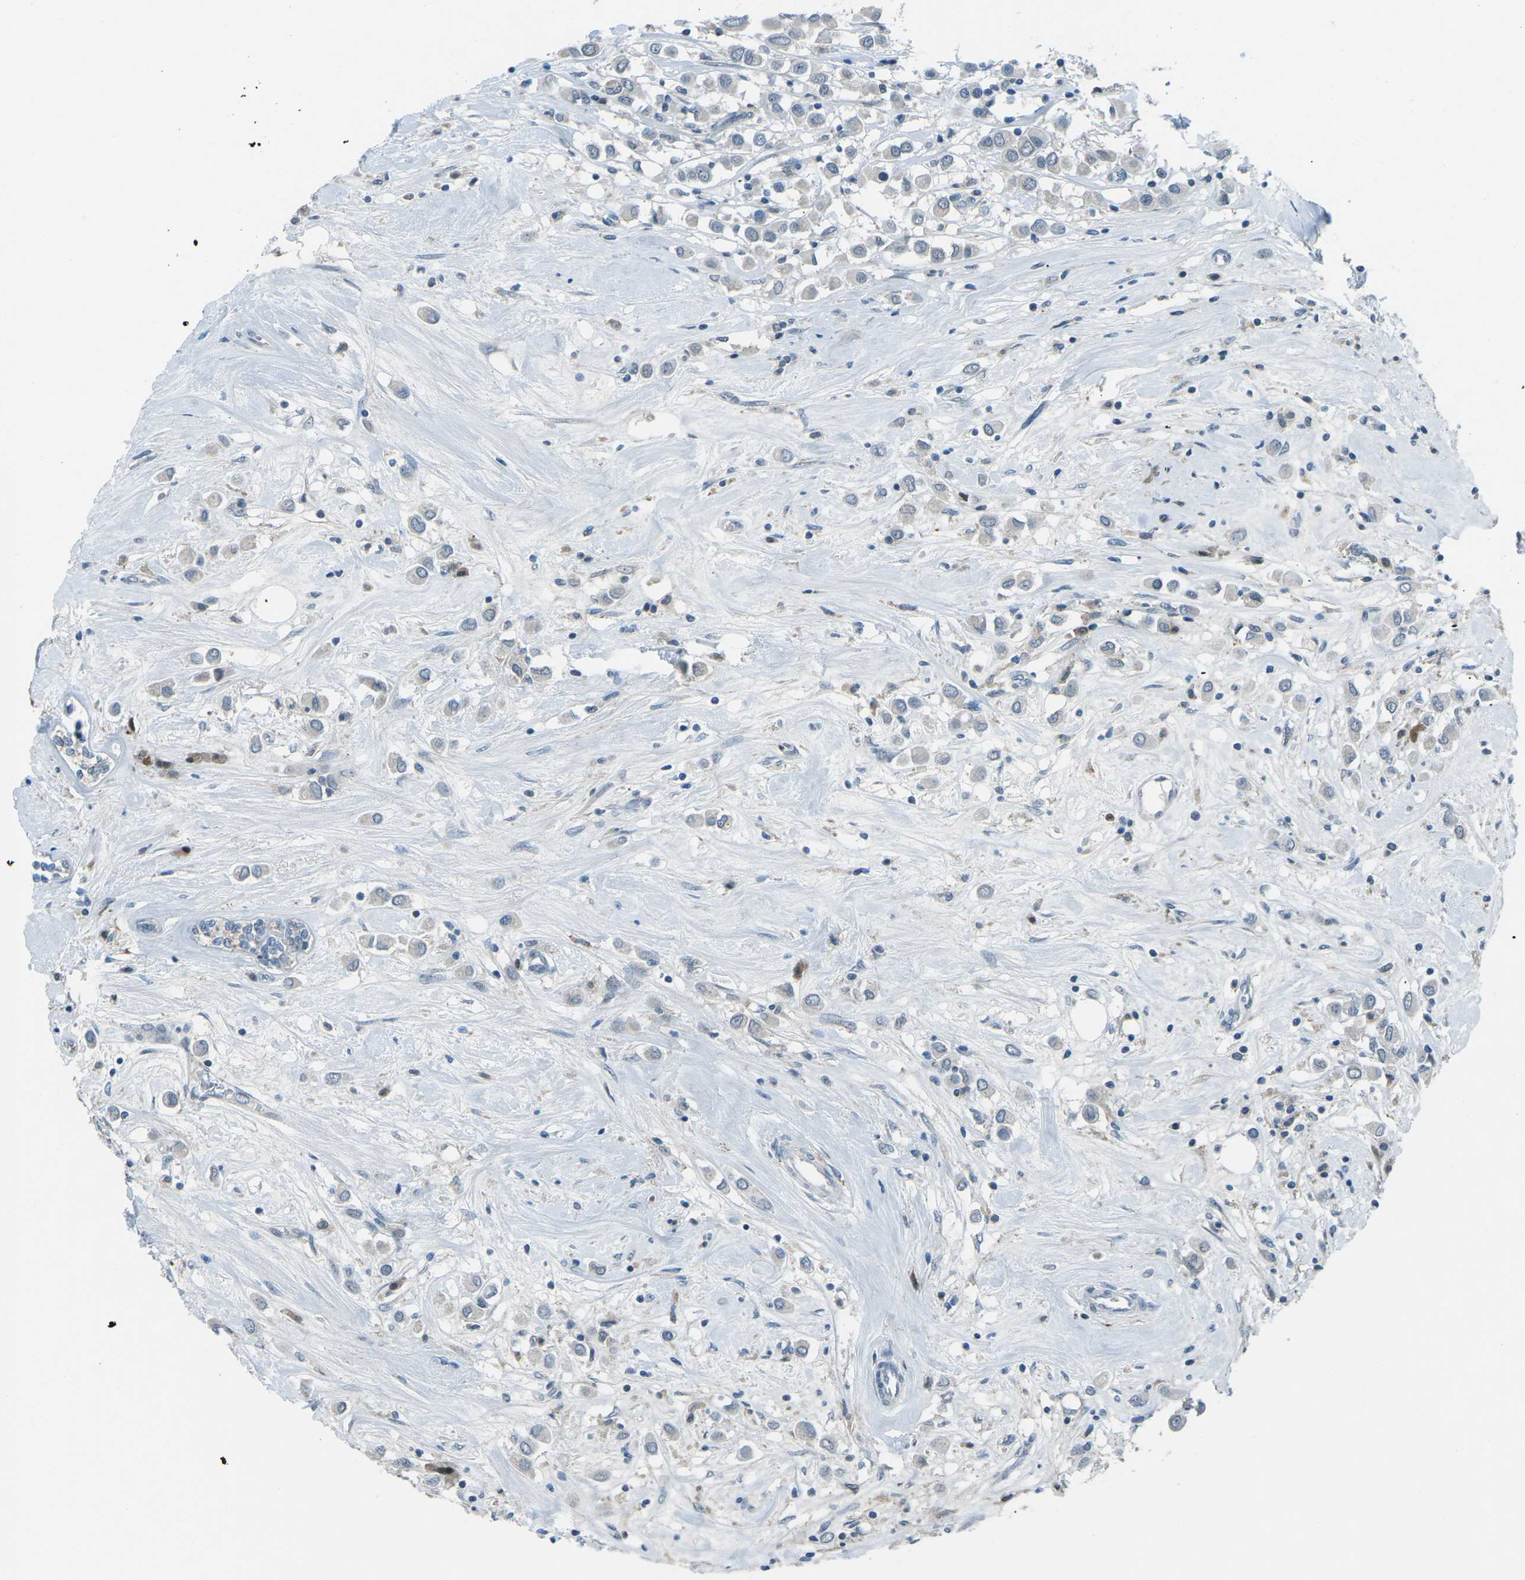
{"staining": {"intensity": "negative", "quantity": "none", "location": "none"}, "tissue": "breast cancer", "cell_type": "Tumor cells", "image_type": "cancer", "snomed": [{"axis": "morphology", "description": "Duct carcinoma"}, {"axis": "topography", "description": "Breast"}], "caption": "IHC micrograph of infiltrating ductal carcinoma (breast) stained for a protein (brown), which shows no expression in tumor cells. (Immunohistochemistry (ihc), brightfield microscopy, high magnification).", "gene": "PRKCA", "patient": {"sex": "female", "age": 61}}